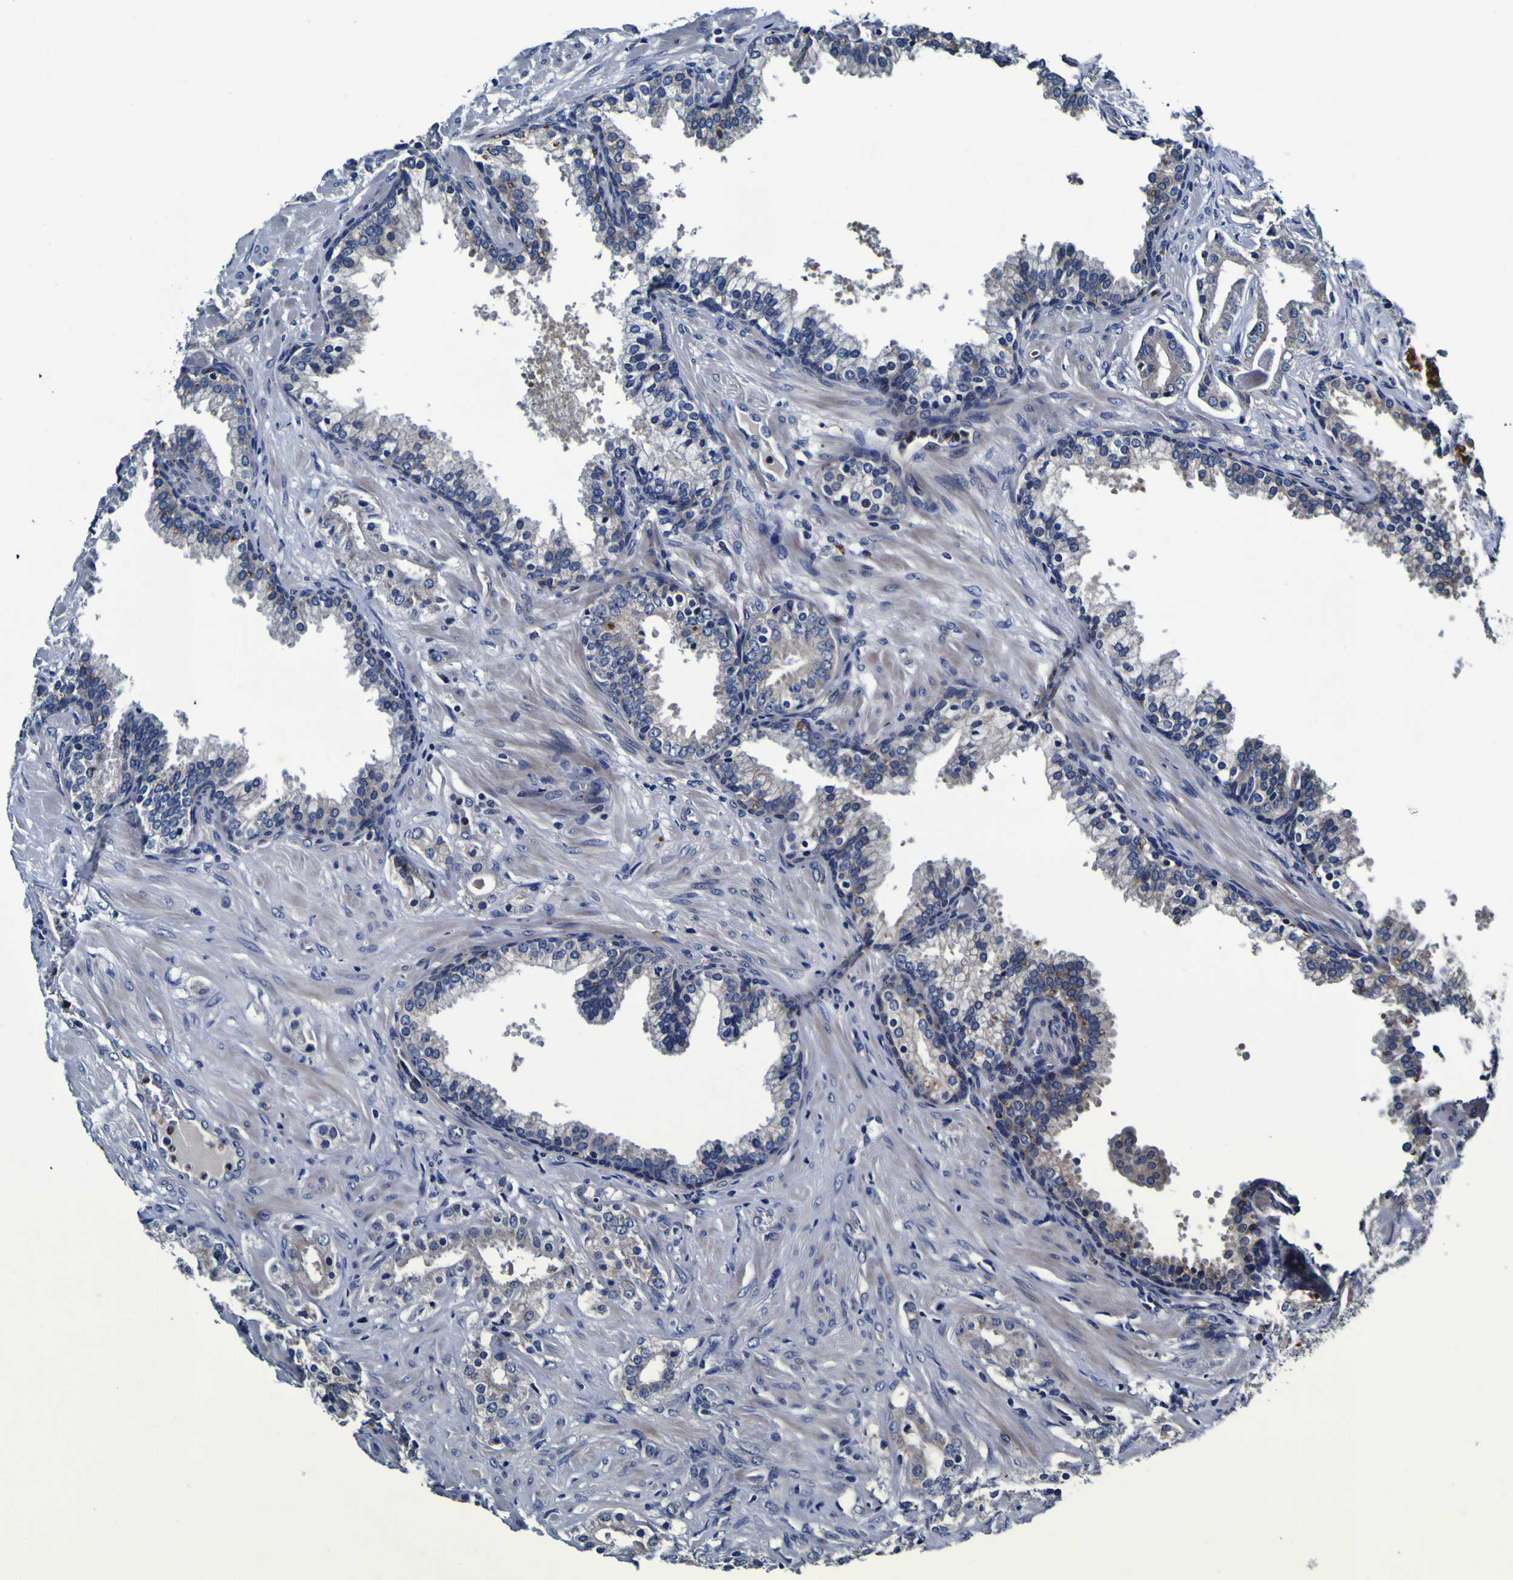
{"staining": {"intensity": "moderate", "quantity": "25%-75%", "location": "cytoplasmic/membranous"}, "tissue": "prostate cancer", "cell_type": "Tumor cells", "image_type": "cancer", "snomed": [{"axis": "morphology", "description": "Adenocarcinoma, Low grade"}, {"axis": "topography", "description": "Prostate"}], "caption": "Prostate adenocarcinoma (low-grade) tissue exhibits moderate cytoplasmic/membranous expression in approximately 25%-75% of tumor cells, visualized by immunohistochemistry.", "gene": "PANK4", "patient": {"sex": "male", "age": 59}}